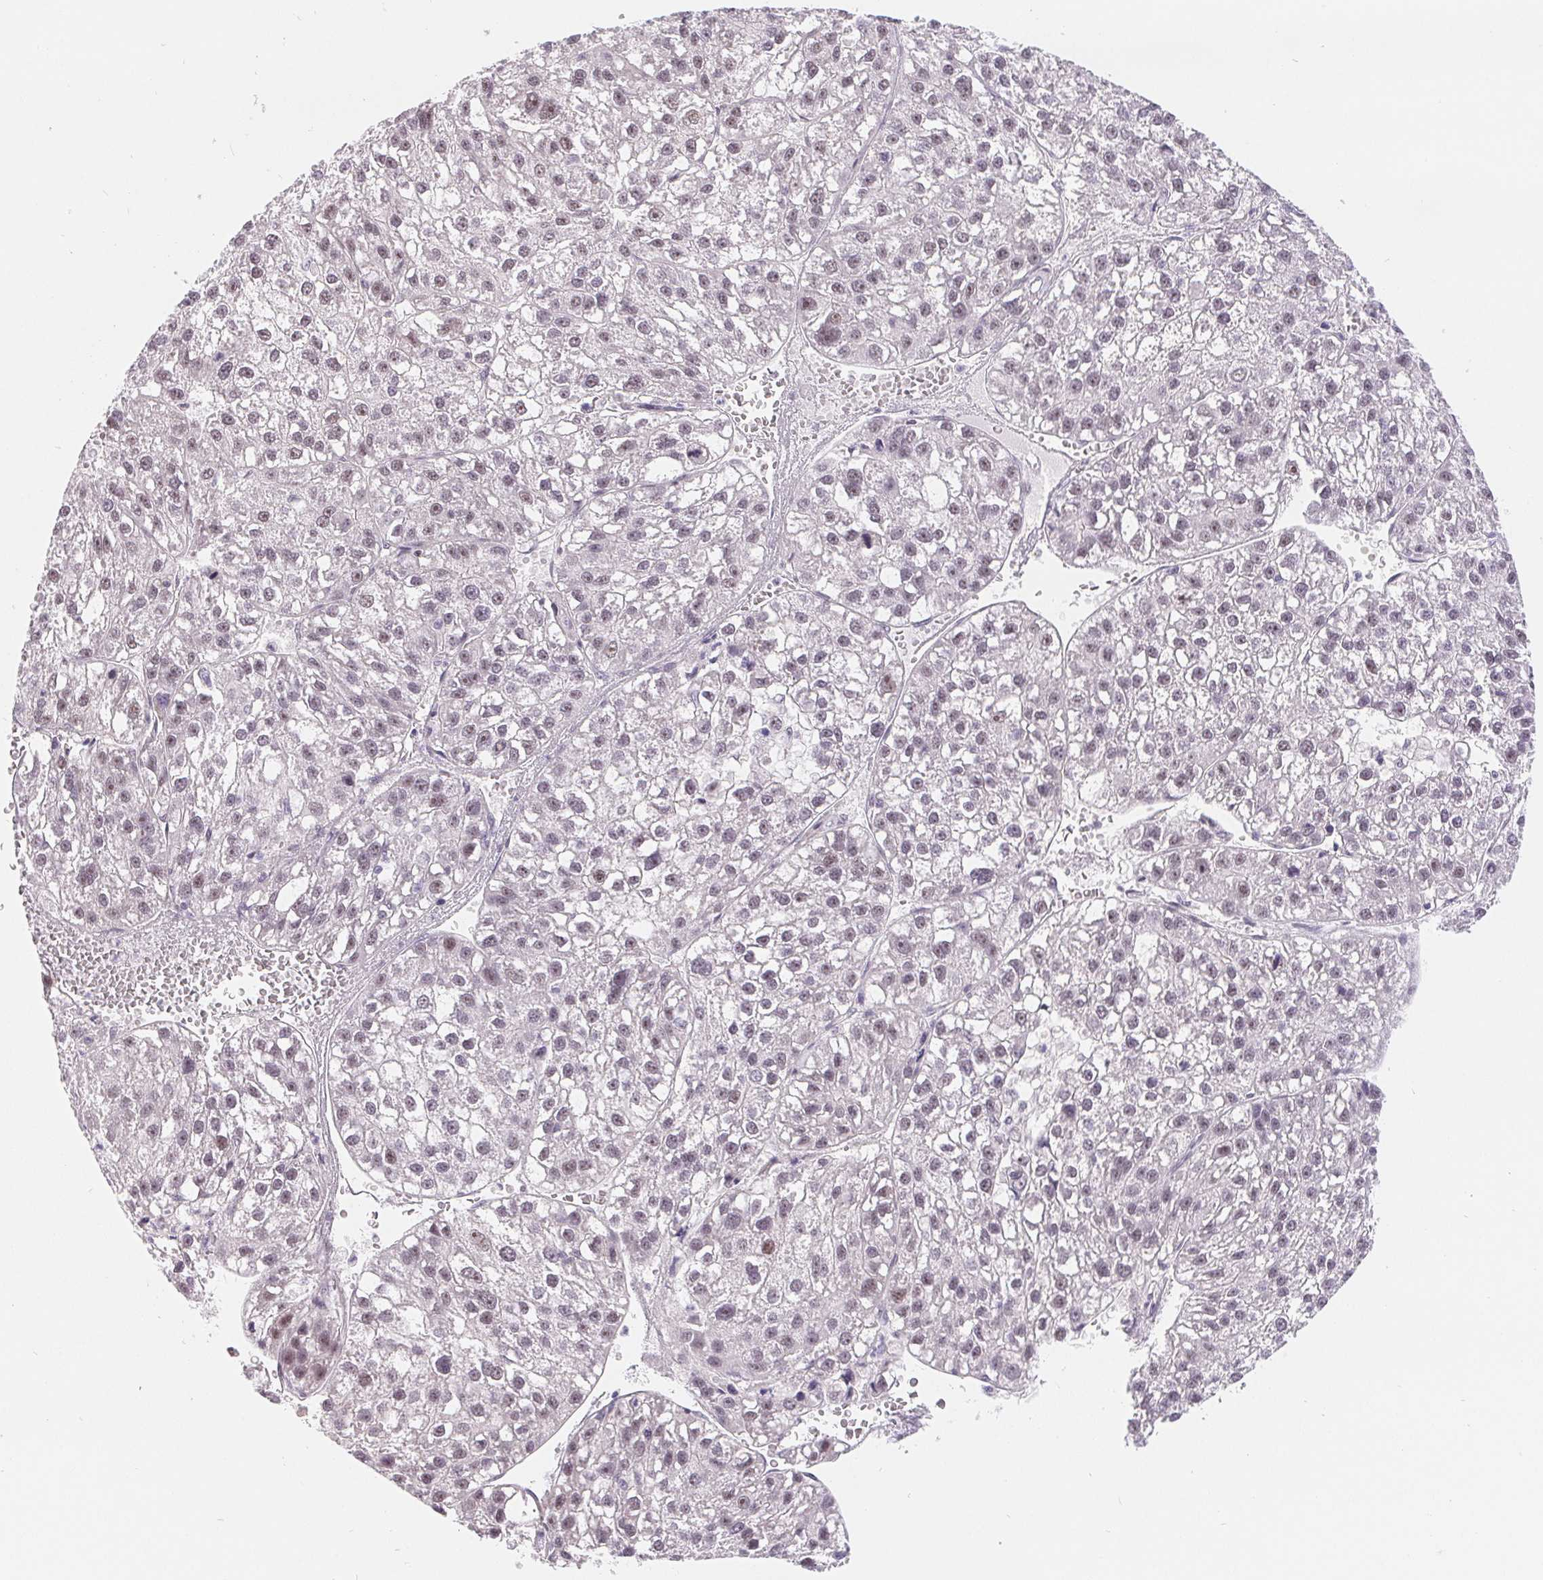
{"staining": {"intensity": "moderate", "quantity": "25%-75%", "location": "nuclear"}, "tissue": "liver cancer", "cell_type": "Tumor cells", "image_type": "cancer", "snomed": [{"axis": "morphology", "description": "Carcinoma, Hepatocellular, NOS"}, {"axis": "topography", "description": "Liver"}], "caption": "The photomicrograph displays immunohistochemical staining of liver hepatocellular carcinoma. There is moderate nuclear staining is seen in approximately 25%-75% of tumor cells.", "gene": "LCA5L", "patient": {"sex": "female", "age": 70}}